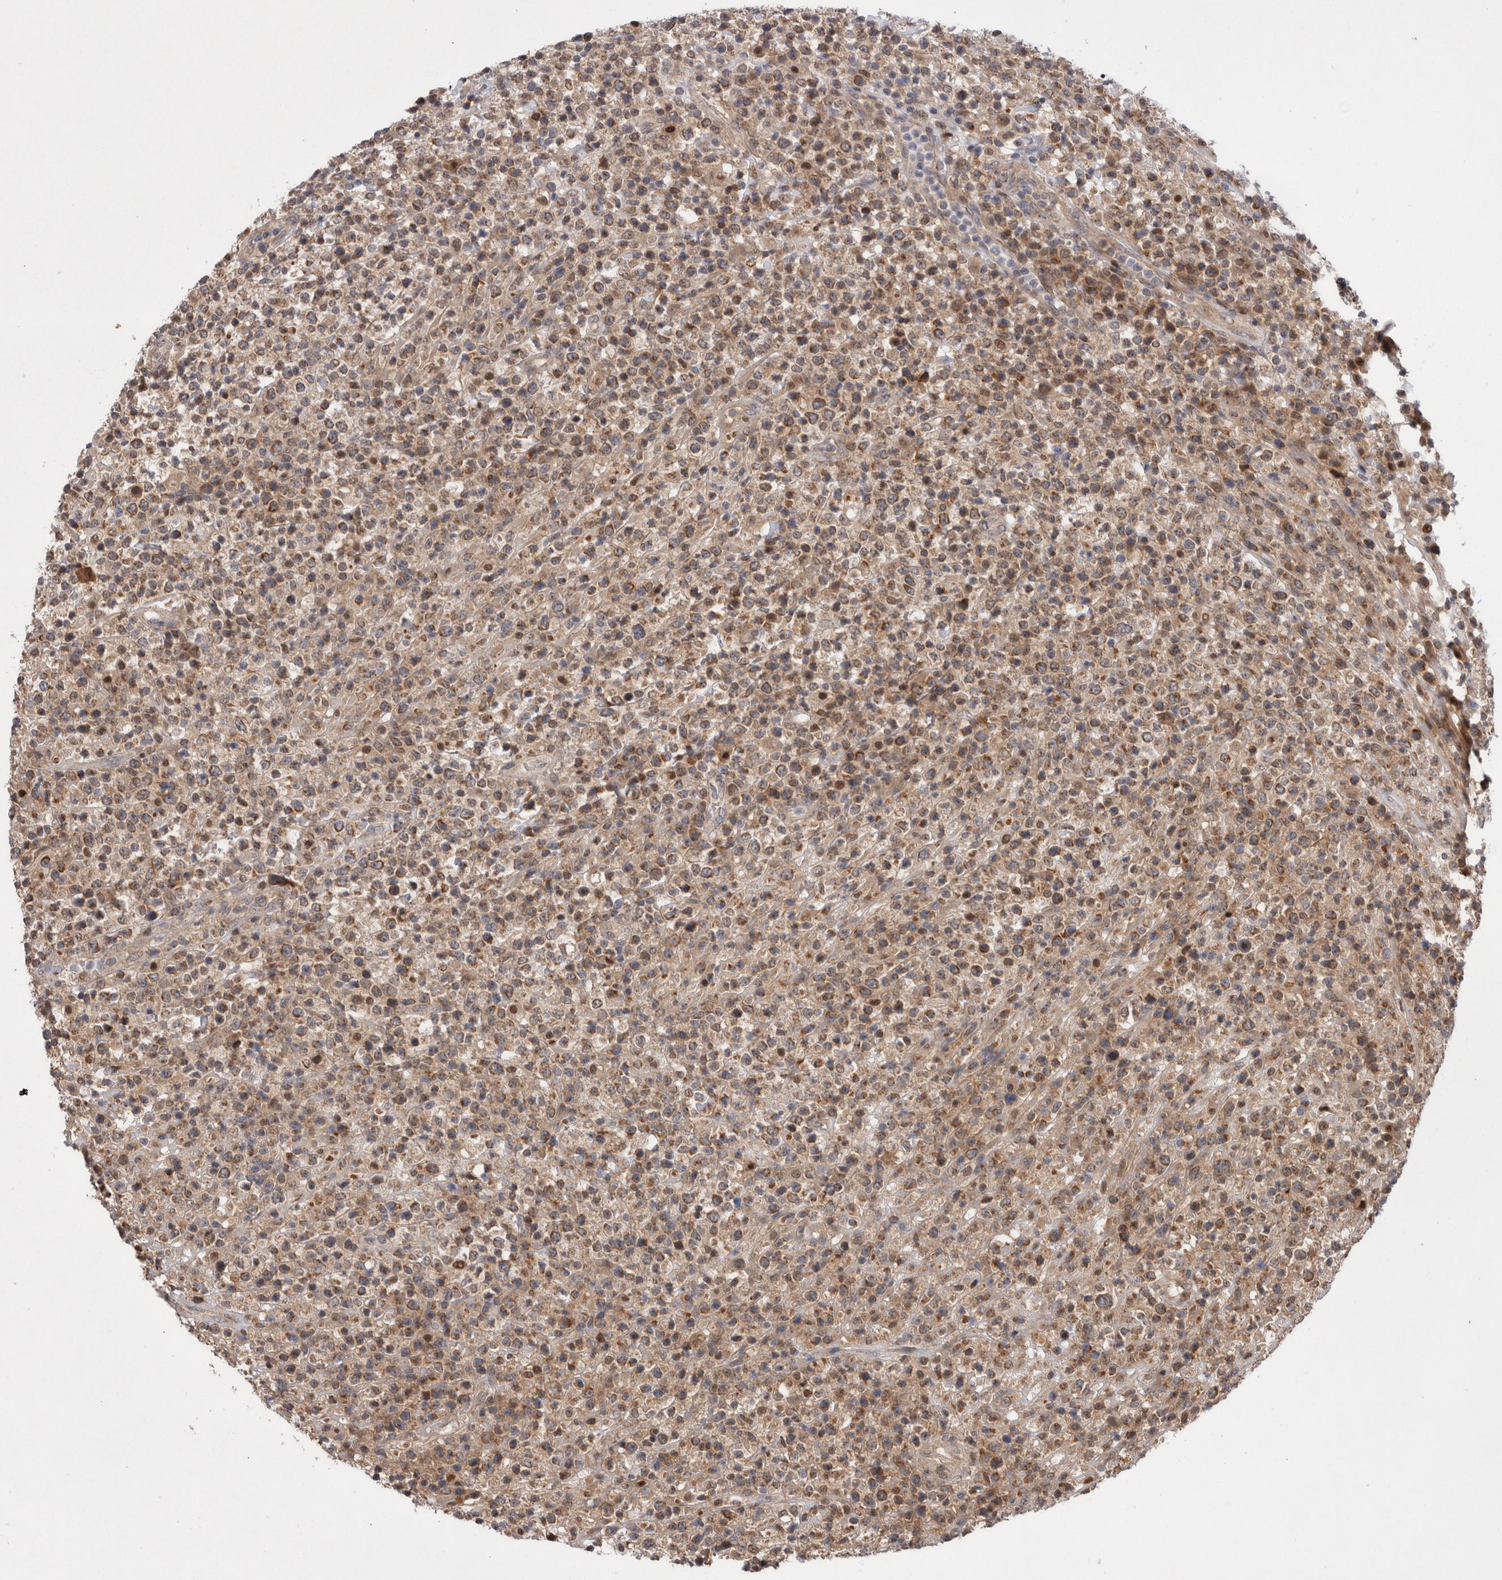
{"staining": {"intensity": "moderate", "quantity": "25%-75%", "location": "cytoplasmic/membranous"}, "tissue": "lymphoma", "cell_type": "Tumor cells", "image_type": "cancer", "snomed": [{"axis": "morphology", "description": "Malignant lymphoma, non-Hodgkin's type, High grade"}, {"axis": "topography", "description": "Colon"}], "caption": "There is medium levels of moderate cytoplasmic/membranous staining in tumor cells of lymphoma, as demonstrated by immunohistochemical staining (brown color).", "gene": "MRPL37", "patient": {"sex": "female", "age": 53}}